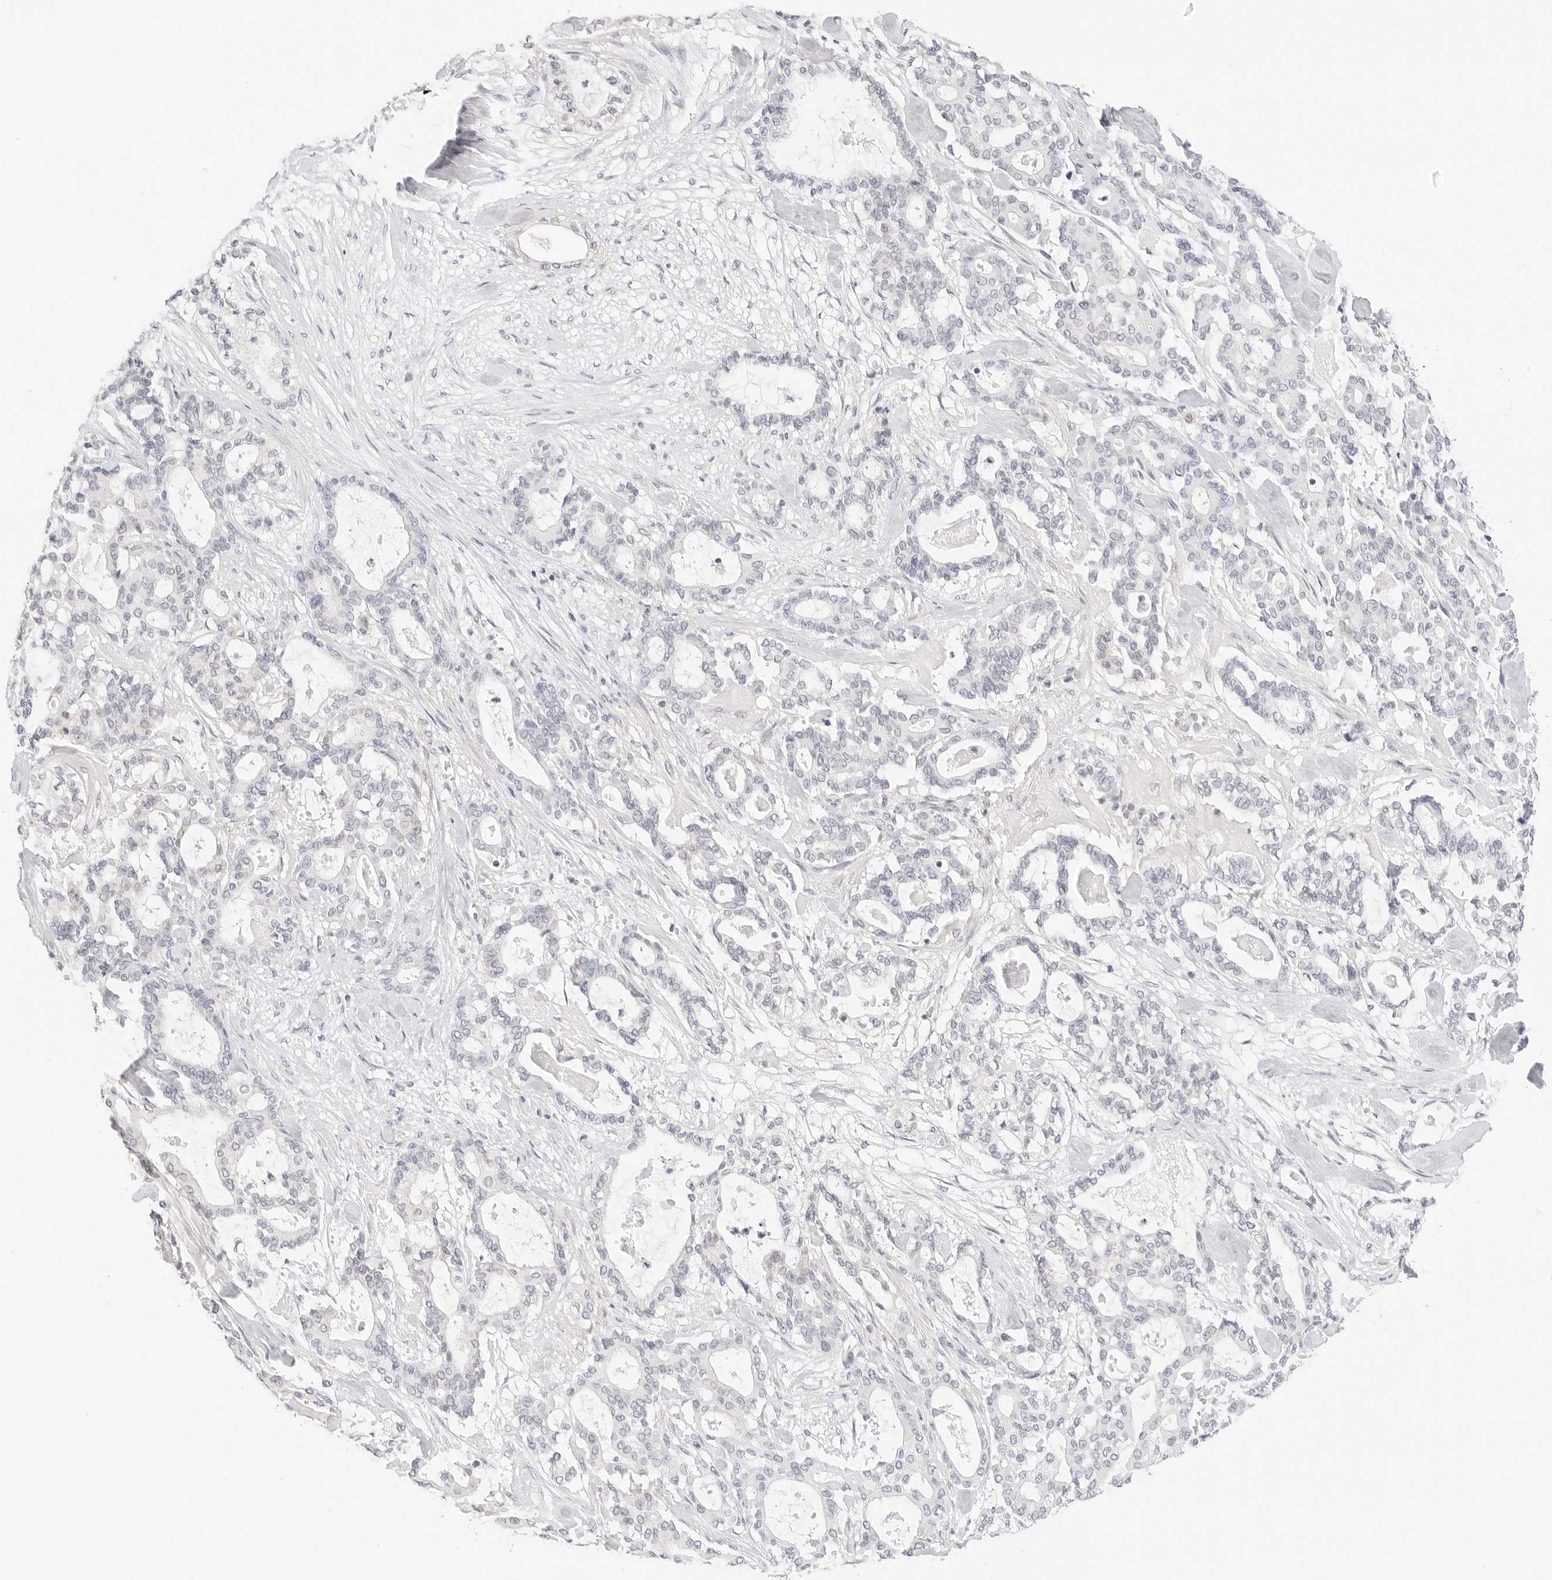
{"staining": {"intensity": "negative", "quantity": "none", "location": "none"}, "tissue": "pancreatic cancer", "cell_type": "Tumor cells", "image_type": "cancer", "snomed": [{"axis": "morphology", "description": "Adenocarcinoma, NOS"}, {"axis": "topography", "description": "Pancreas"}], "caption": "The IHC histopathology image has no significant staining in tumor cells of pancreatic adenocarcinoma tissue.", "gene": "PCDH19", "patient": {"sex": "male", "age": 63}}